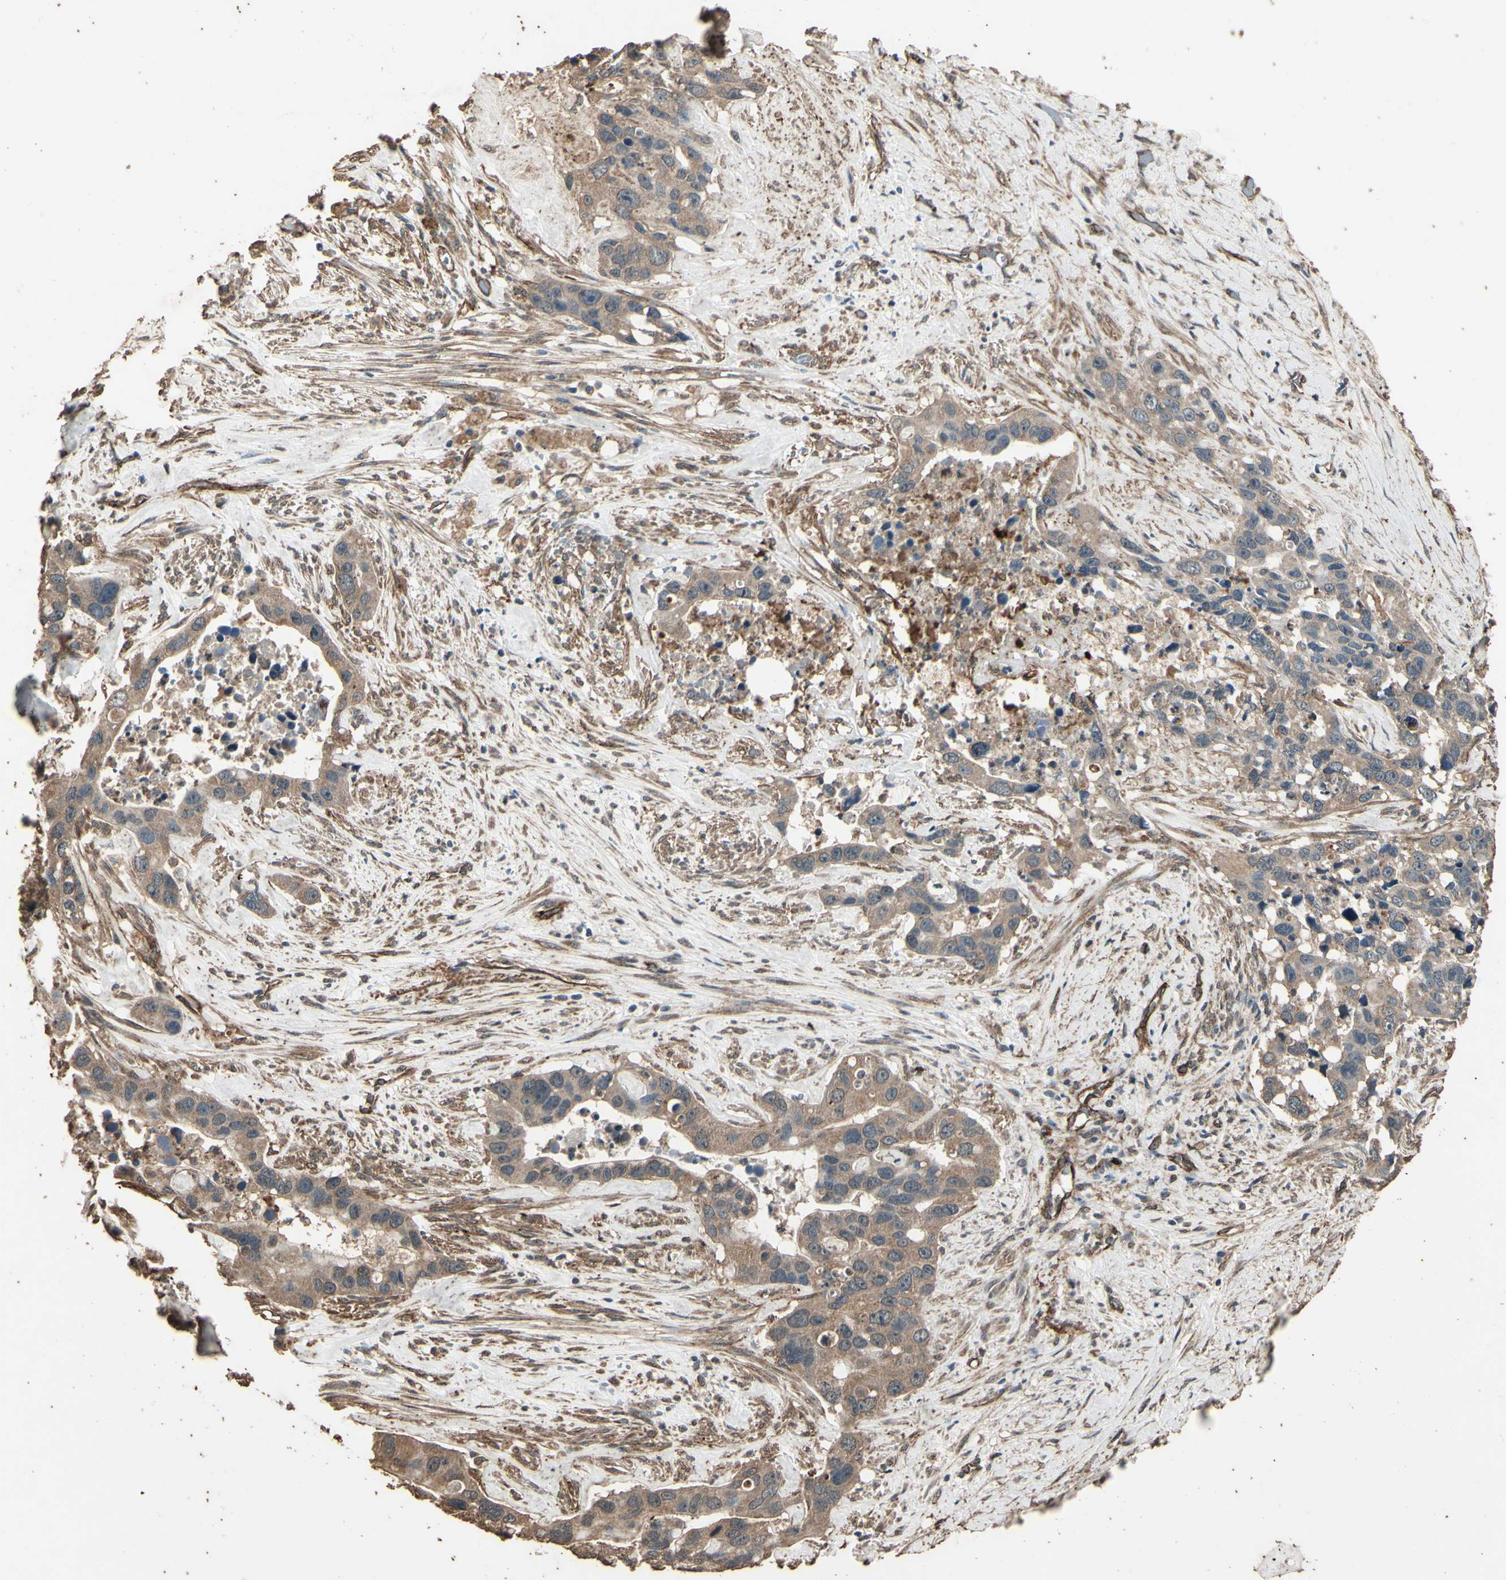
{"staining": {"intensity": "moderate", "quantity": ">75%", "location": "cytoplasmic/membranous"}, "tissue": "liver cancer", "cell_type": "Tumor cells", "image_type": "cancer", "snomed": [{"axis": "morphology", "description": "Cholangiocarcinoma"}, {"axis": "topography", "description": "Liver"}], "caption": "Immunohistochemistry image of neoplastic tissue: liver cholangiocarcinoma stained using immunohistochemistry reveals medium levels of moderate protein expression localized specifically in the cytoplasmic/membranous of tumor cells, appearing as a cytoplasmic/membranous brown color.", "gene": "TSPO", "patient": {"sex": "female", "age": 65}}